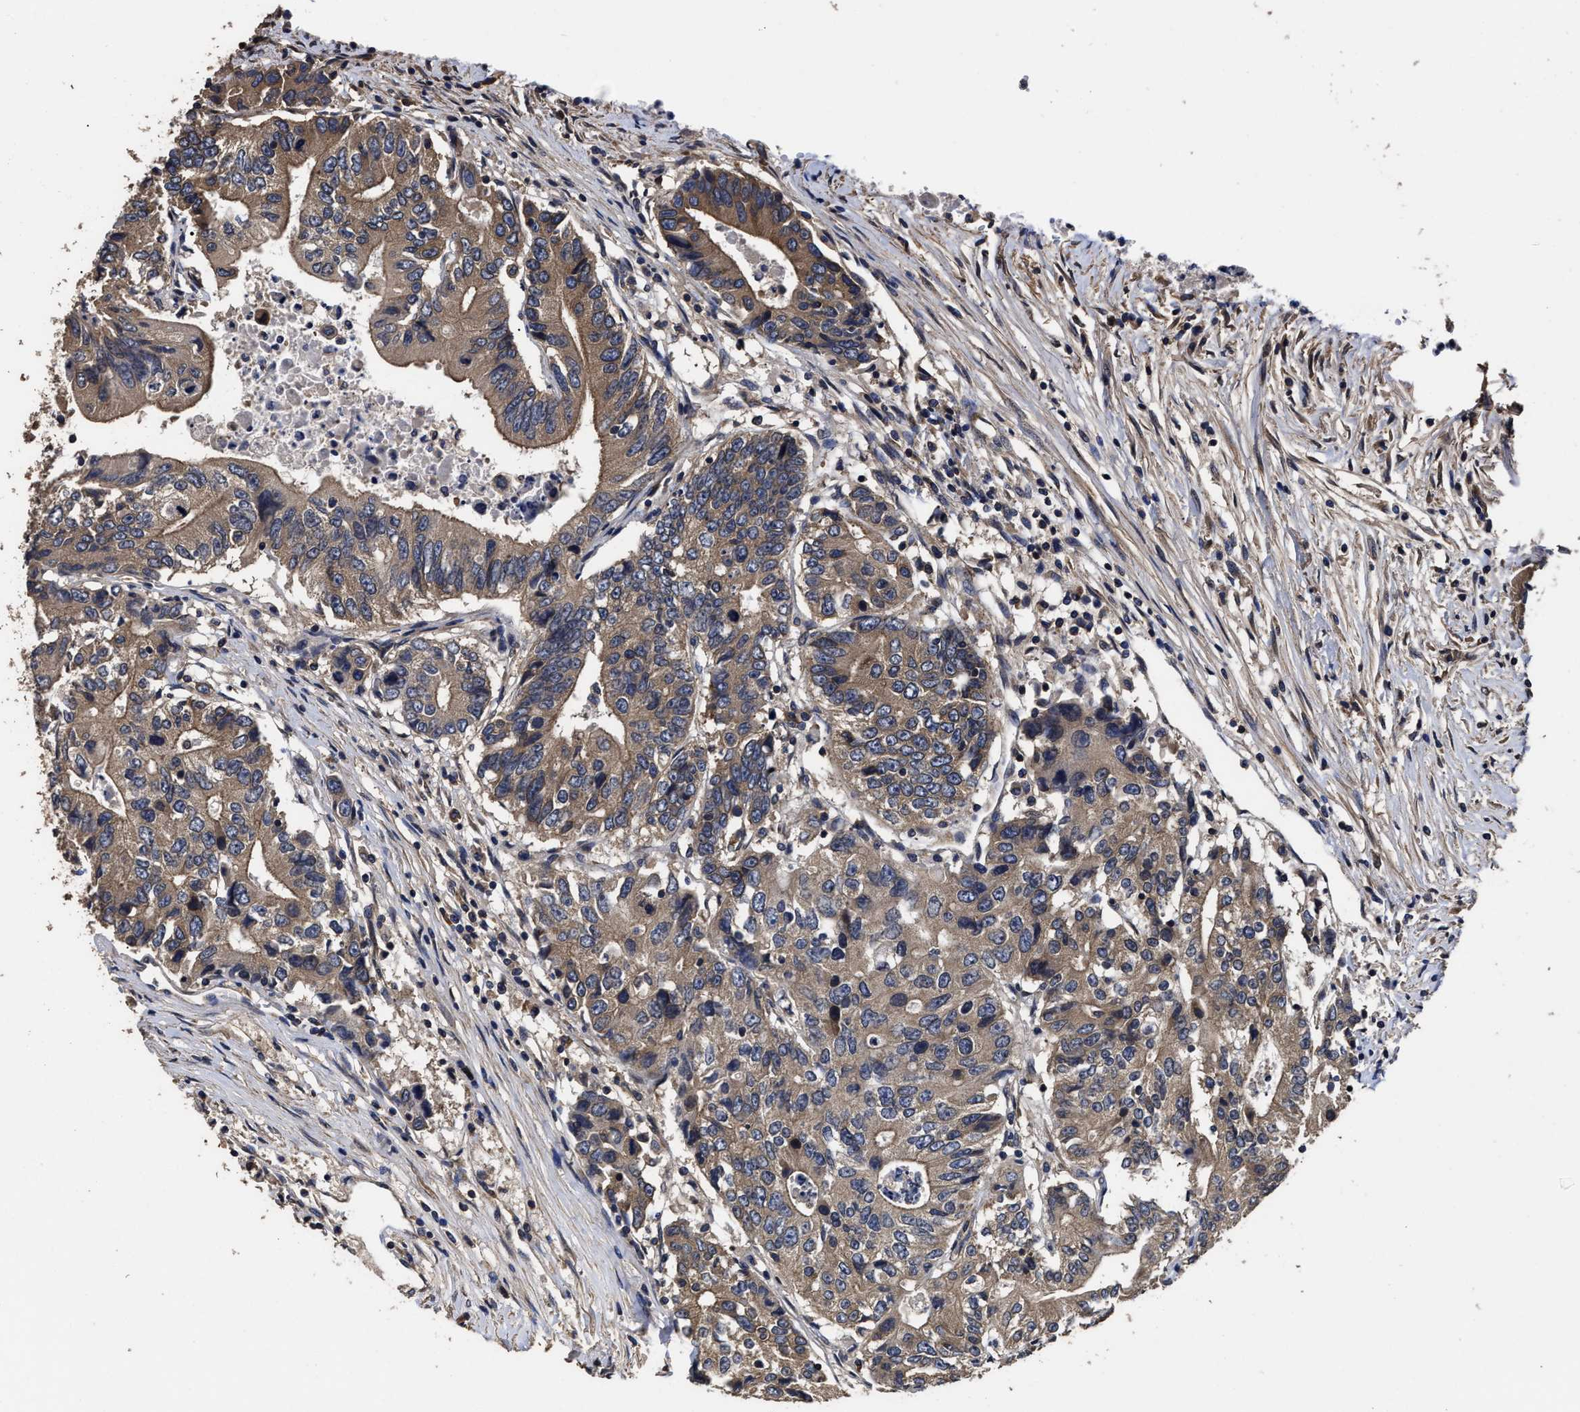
{"staining": {"intensity": "moderate", "quantity": ">75%", "location": "cytoplasmic/membranous"}, "tissue": "colorectal cancer", "cell_type": "Tumor cells", "image_type": "cancer", "snomed": [{"axis": "morphology", "description": "Adenocarcinoma, NOS"}, {"axis": "topography", "description": "Colon"}], "caption": "A histopathology image showing moderate cytoplasmic/membranous positivity in about >75% of tumor cells in colorectal cancer (adenocarcinoma), as visualized by brown immunohistochemical staining.", "gene": "AVEN", "patient": {"sex": "female", "age": 77}}